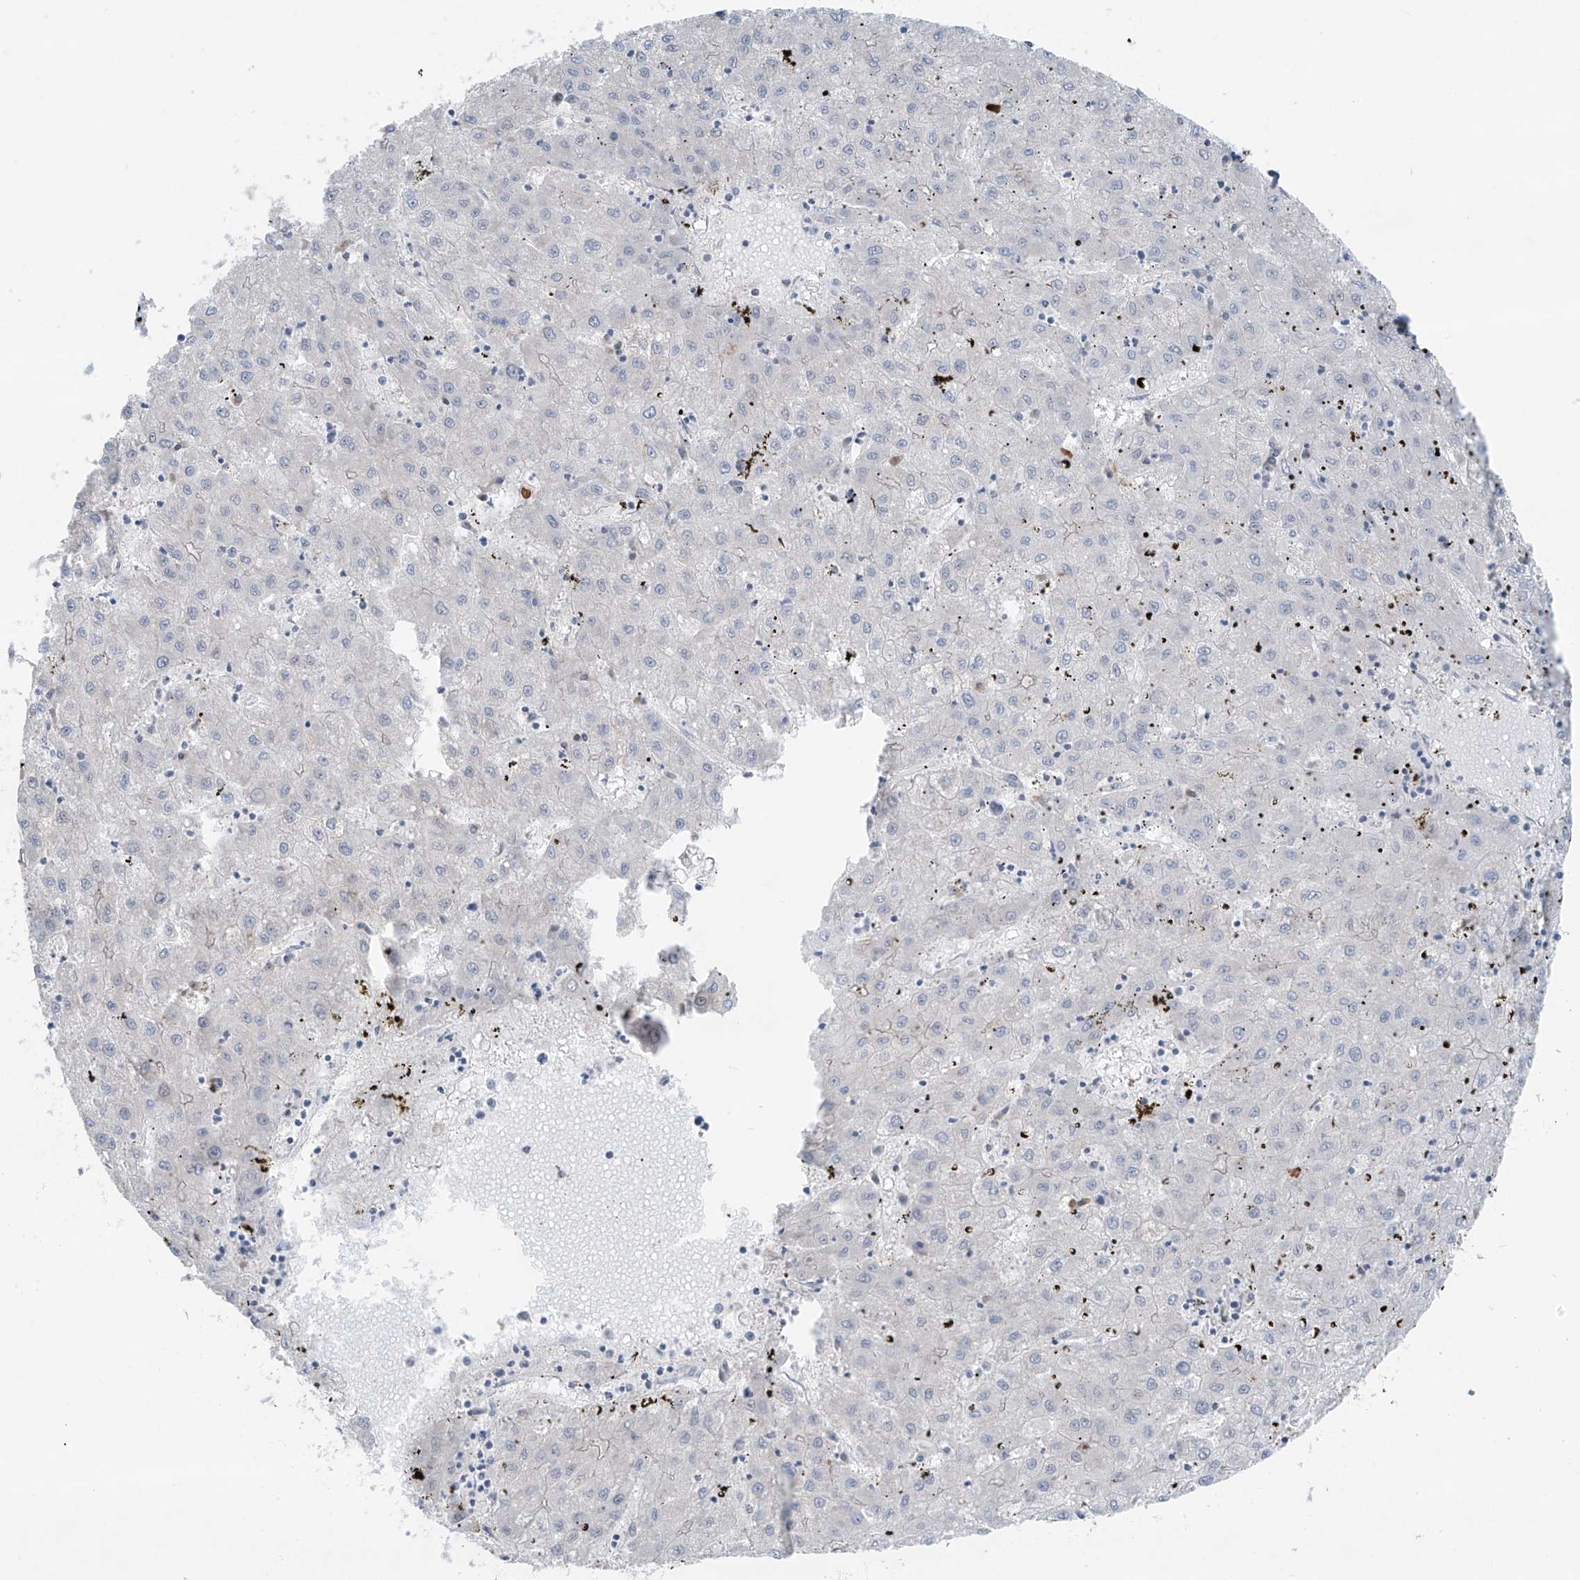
{"staining": {"intensity": "negative", "quantity": "none", "location": "none"}, "tissue": "liver cancer", "cell_type": "Tumor cells", "image_type": "cancer", "snomed": [{"axis": "morphology", "description": "Carcinoma, Hepatocellular, NOS"}, {"axis": "topography", "description": "Liver"}], "caption": "An image of liver cancer stained for a protein reveals no brown staining in tumor cells.", "gene": "RASGEF1A", "patient": {"sex": "male", "age": 72}}